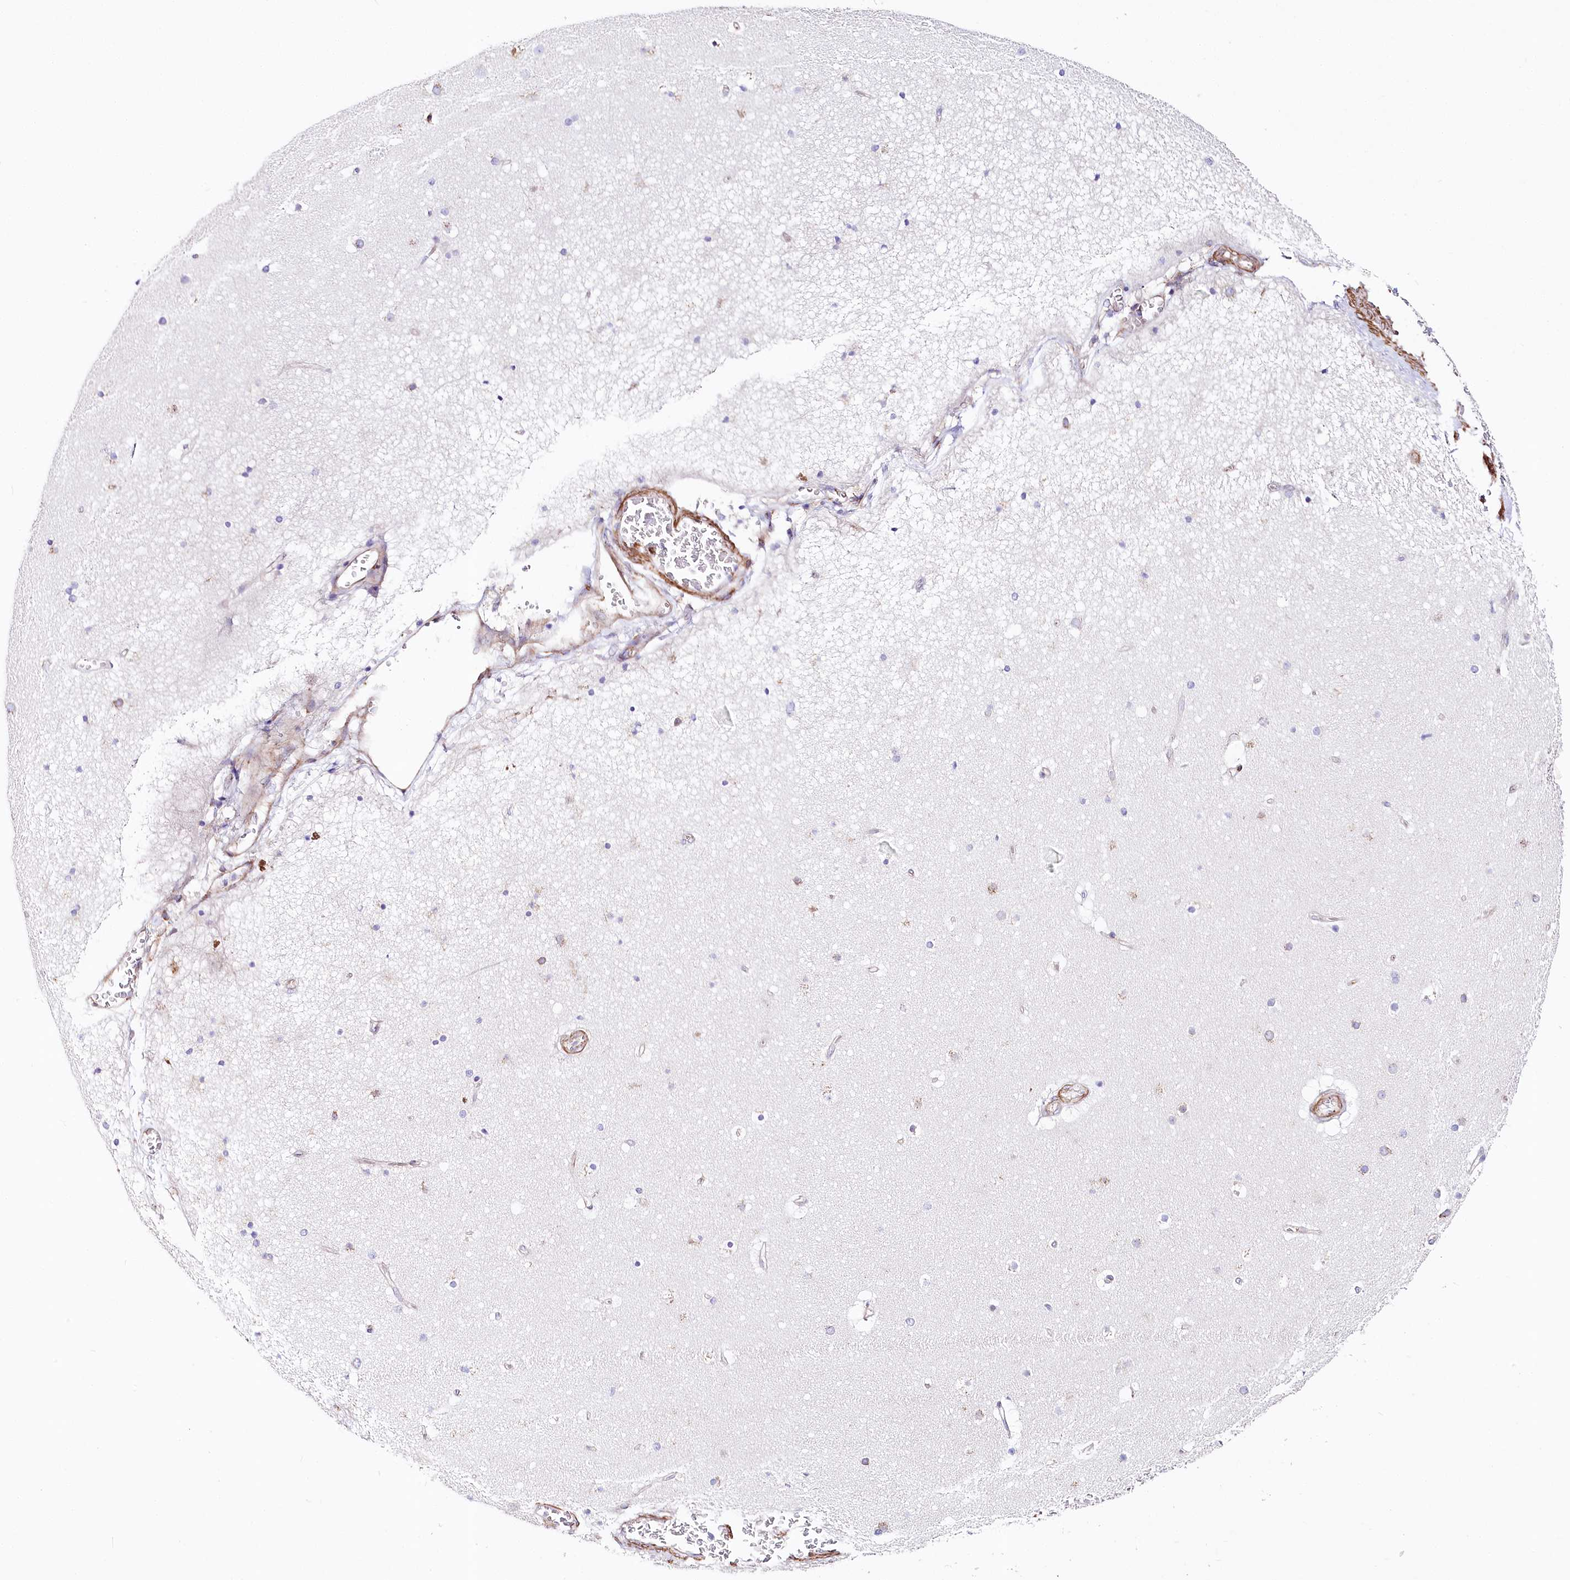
{"staining": {"intensity": "moderate", "quantity": "25%-75%", "location": "cytoplasmic/membranous"}, "tissue": "cerebral cortex", "cell_type": "Endothelial cells", "image_type": "normal", "snomed": [{"axis": "morphology", "description": "Normal tissue, NOS"}, {"axis": "topography", "description": "Cerebral cortex"}], "caption": "Cerebral cortex stained for a protein reveals moderate cytoplasmic/membranous positivity in endothelial cells.", "gene": "ABRAXAS2", "patient": {"sex": "male", "age": 57}}